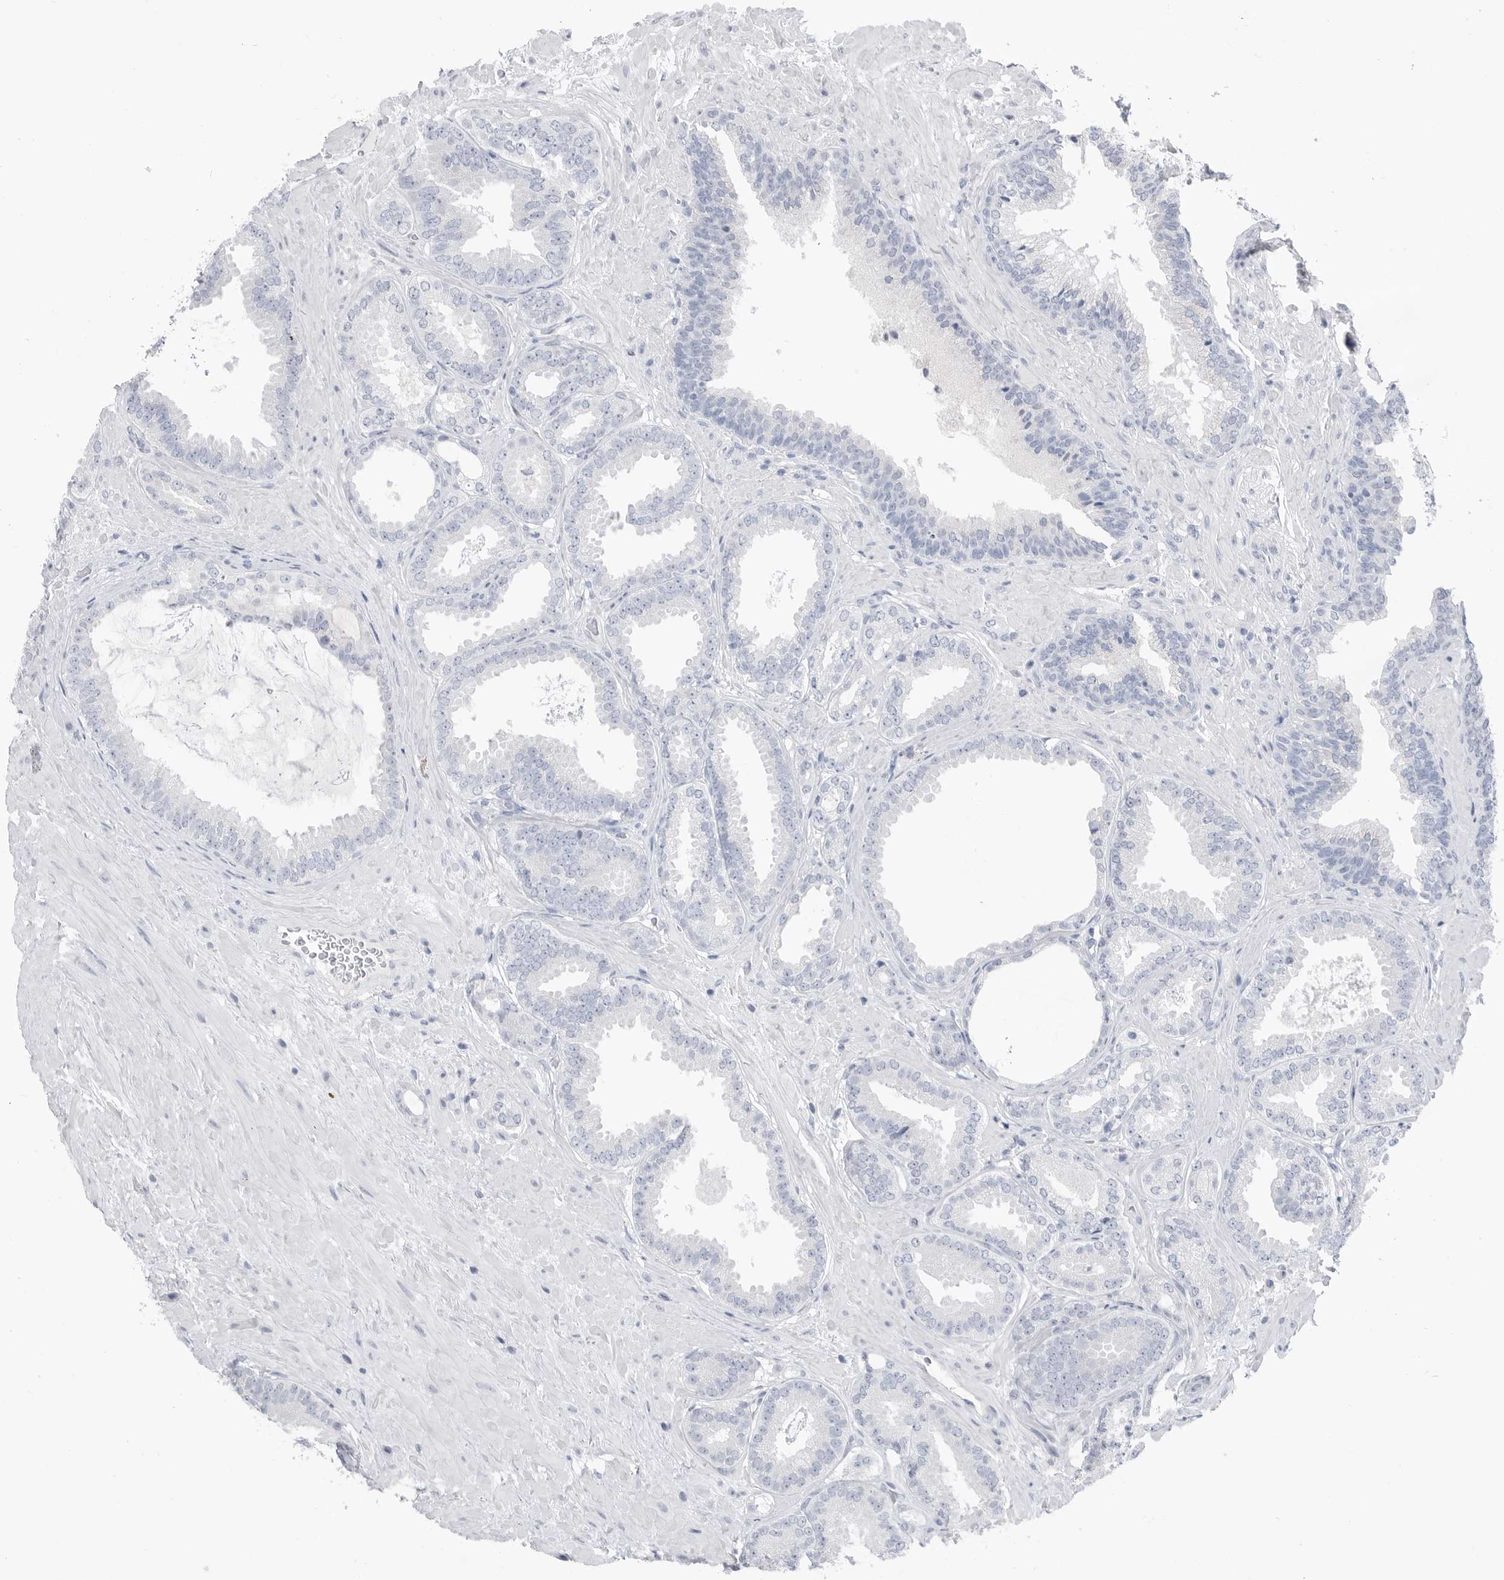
{"staining": {"intensity": "negative", "quantity": "none", "location": "none"}, "tissue": "prostate cancer", "cell_type": "Tumor cells", "image_type": "cancer", "snomed": [{"axis": "morphology", "description": "Adenocarcinoma, Low grade"}, {"axis": "topography", "description": "Prostate"}], "caption": "Immunohistochemical staining of human prostate low-grade adenocarcinoma displays no significant staining in tumor cells. Brightfield microscopy of immunohistochemistry stained with DAB (brown) and hematoxylin (blue), captured at high magnification.", "gene": "ABHD12", "patient": {"sex": "male", "age": 71}}